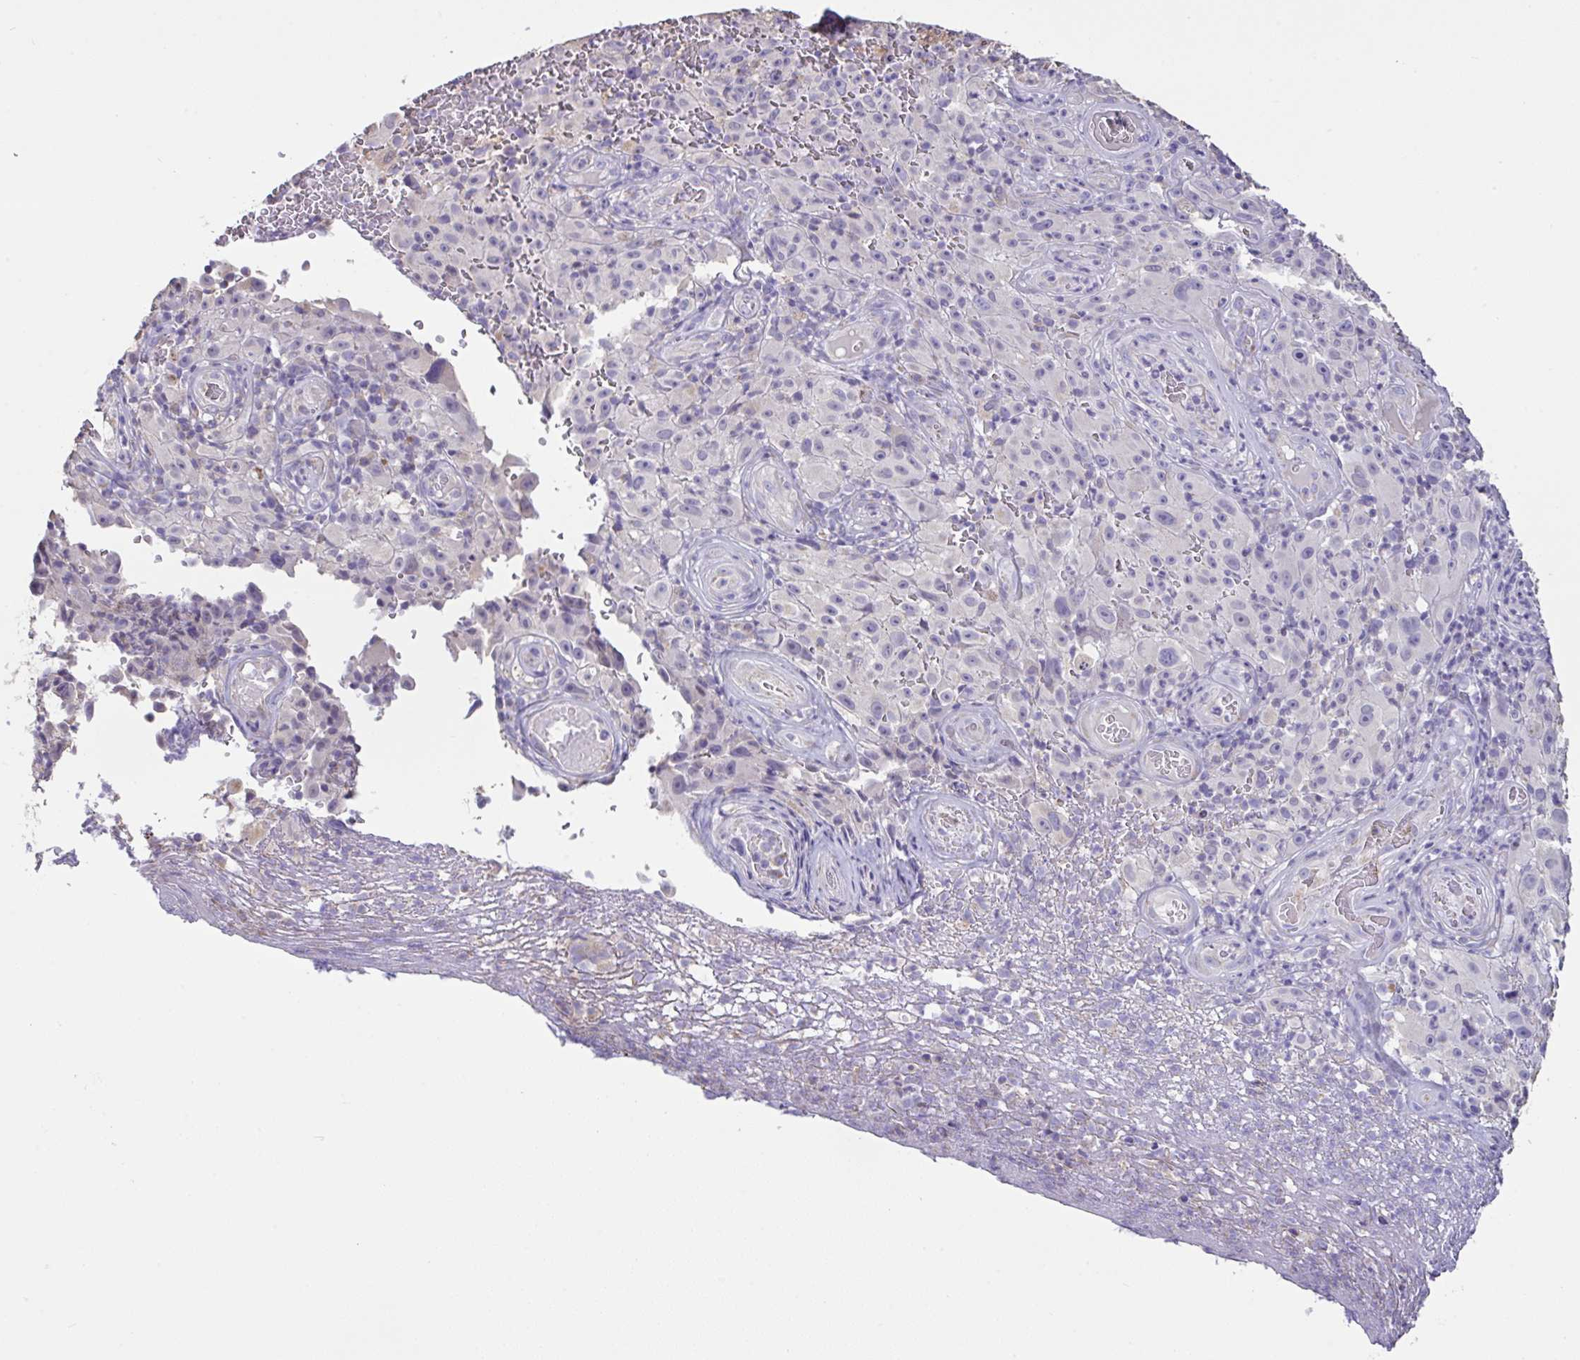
{"staining": {"intensity": "negative", "quantity": "none", "location": "none"}, "tissue": "melanoma", "cell_type": "Tumor cells", "image_type": "cancer", "snomed": [{"axis": "morphology", "description": "Malignant melanoma, NOS"}, {"axis": "topography", "description": "Skin"}], "caption": "This image is of malignant melanoma stained with IHC to label a protein in brown with the nuclei are counter-stained blue. There is no positivity in tumor cells.", "gene": "DOK7", "patient": {"sex": "female", "age": 82}}